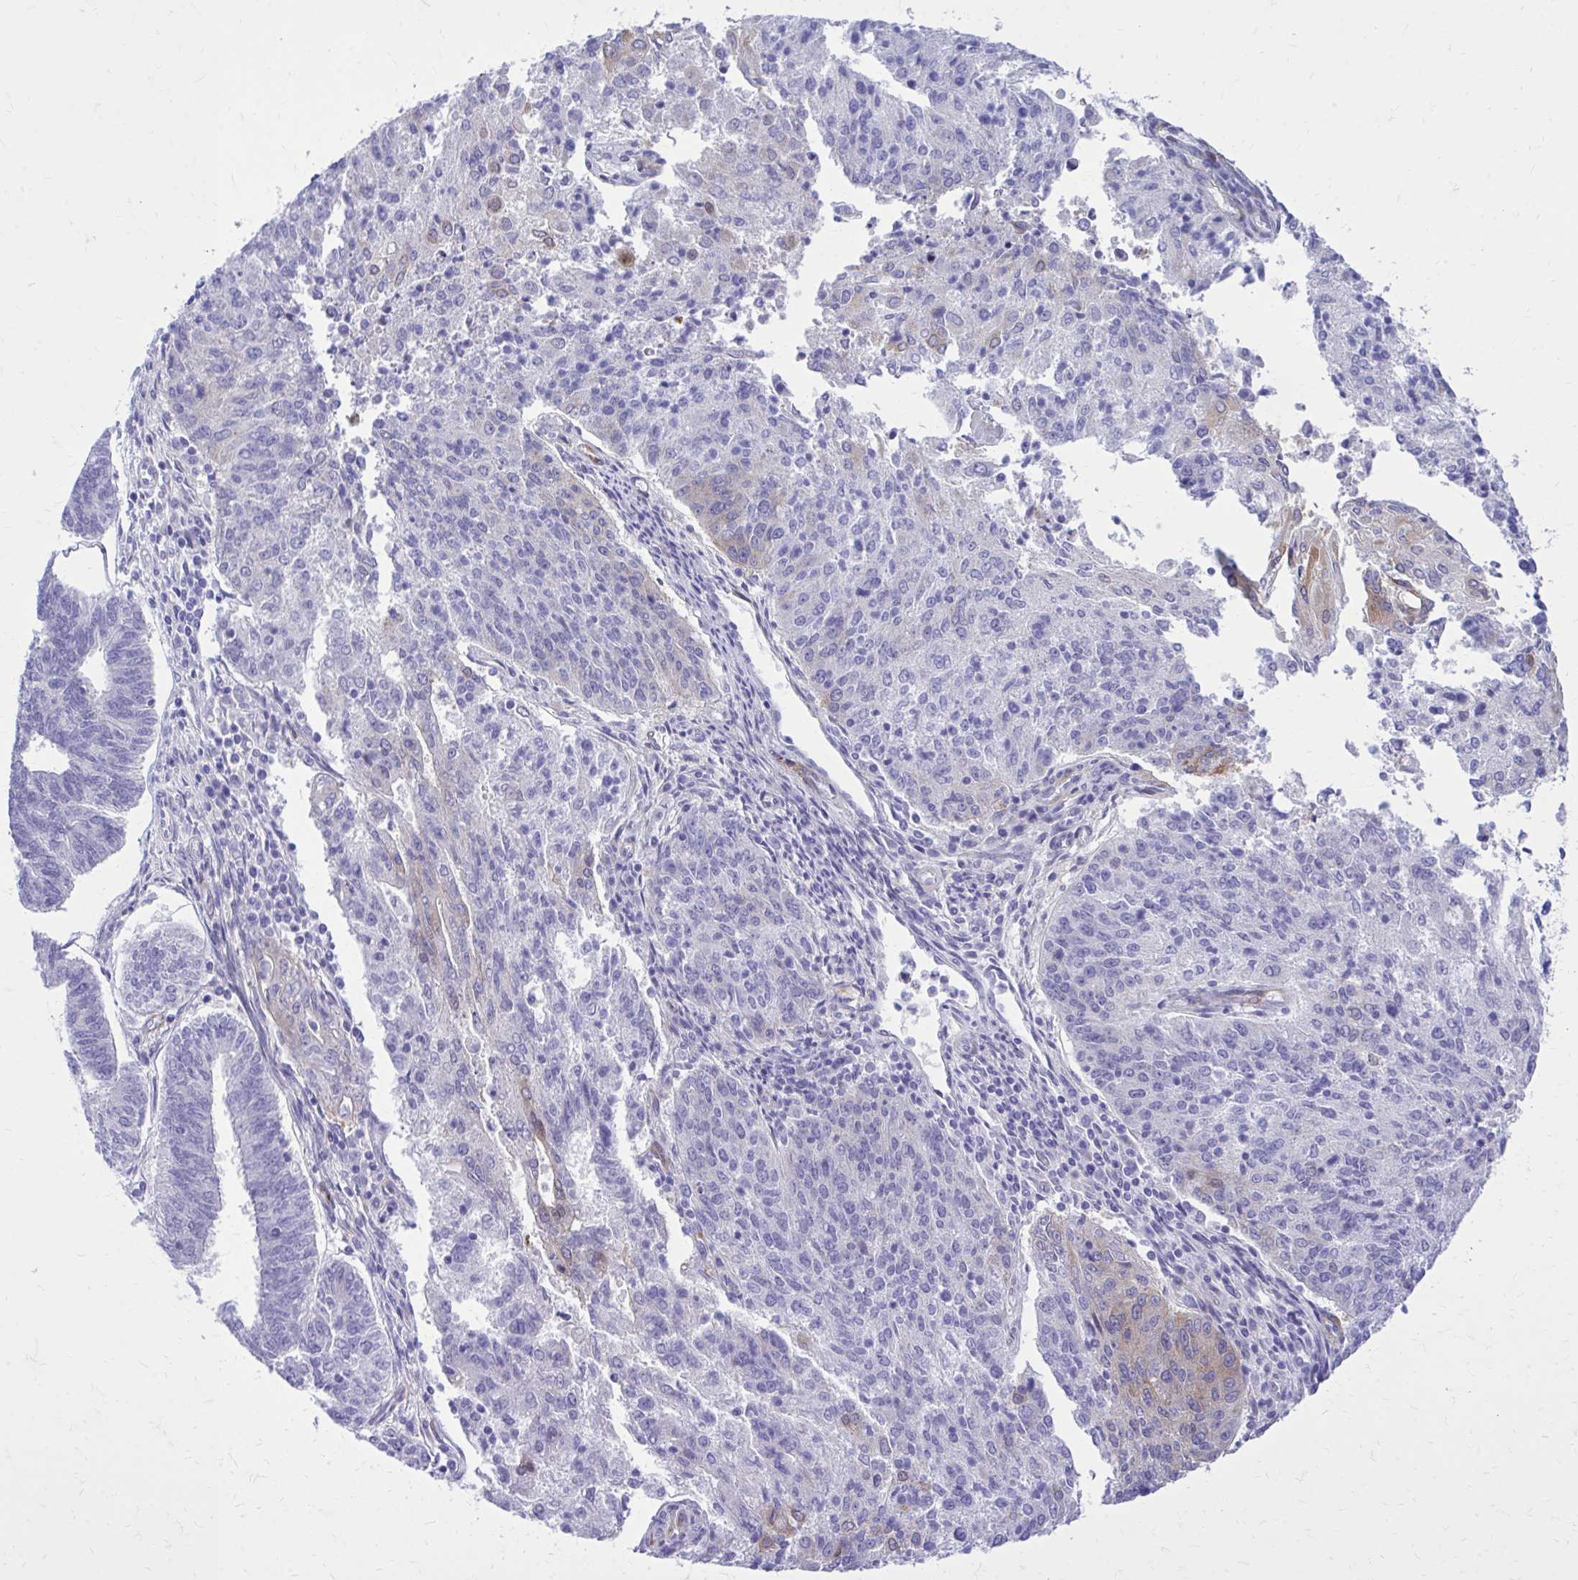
{"staining": {"intensity": "moderate", "quantity": "<25%", "location": "cytoplasmic/membranous"}, "tissue": "endometrial cancer", "cell_type": "Tumor cells", "image_type": "cancer", "snomed": [{"axis": "morphology", "description": "Adenocarcinoma, NOS"}, {"axis": "topography", "description": "Endometrium"}], "caption": "Endometrial adenocarcinoma stained for a protein (brown) exhibits moderate cytoplasmic/membranous positive expression in approximately <25% of tumor cells.", "gene": "EPB41L1", "patient": {"sex": "female", "age": 82}}